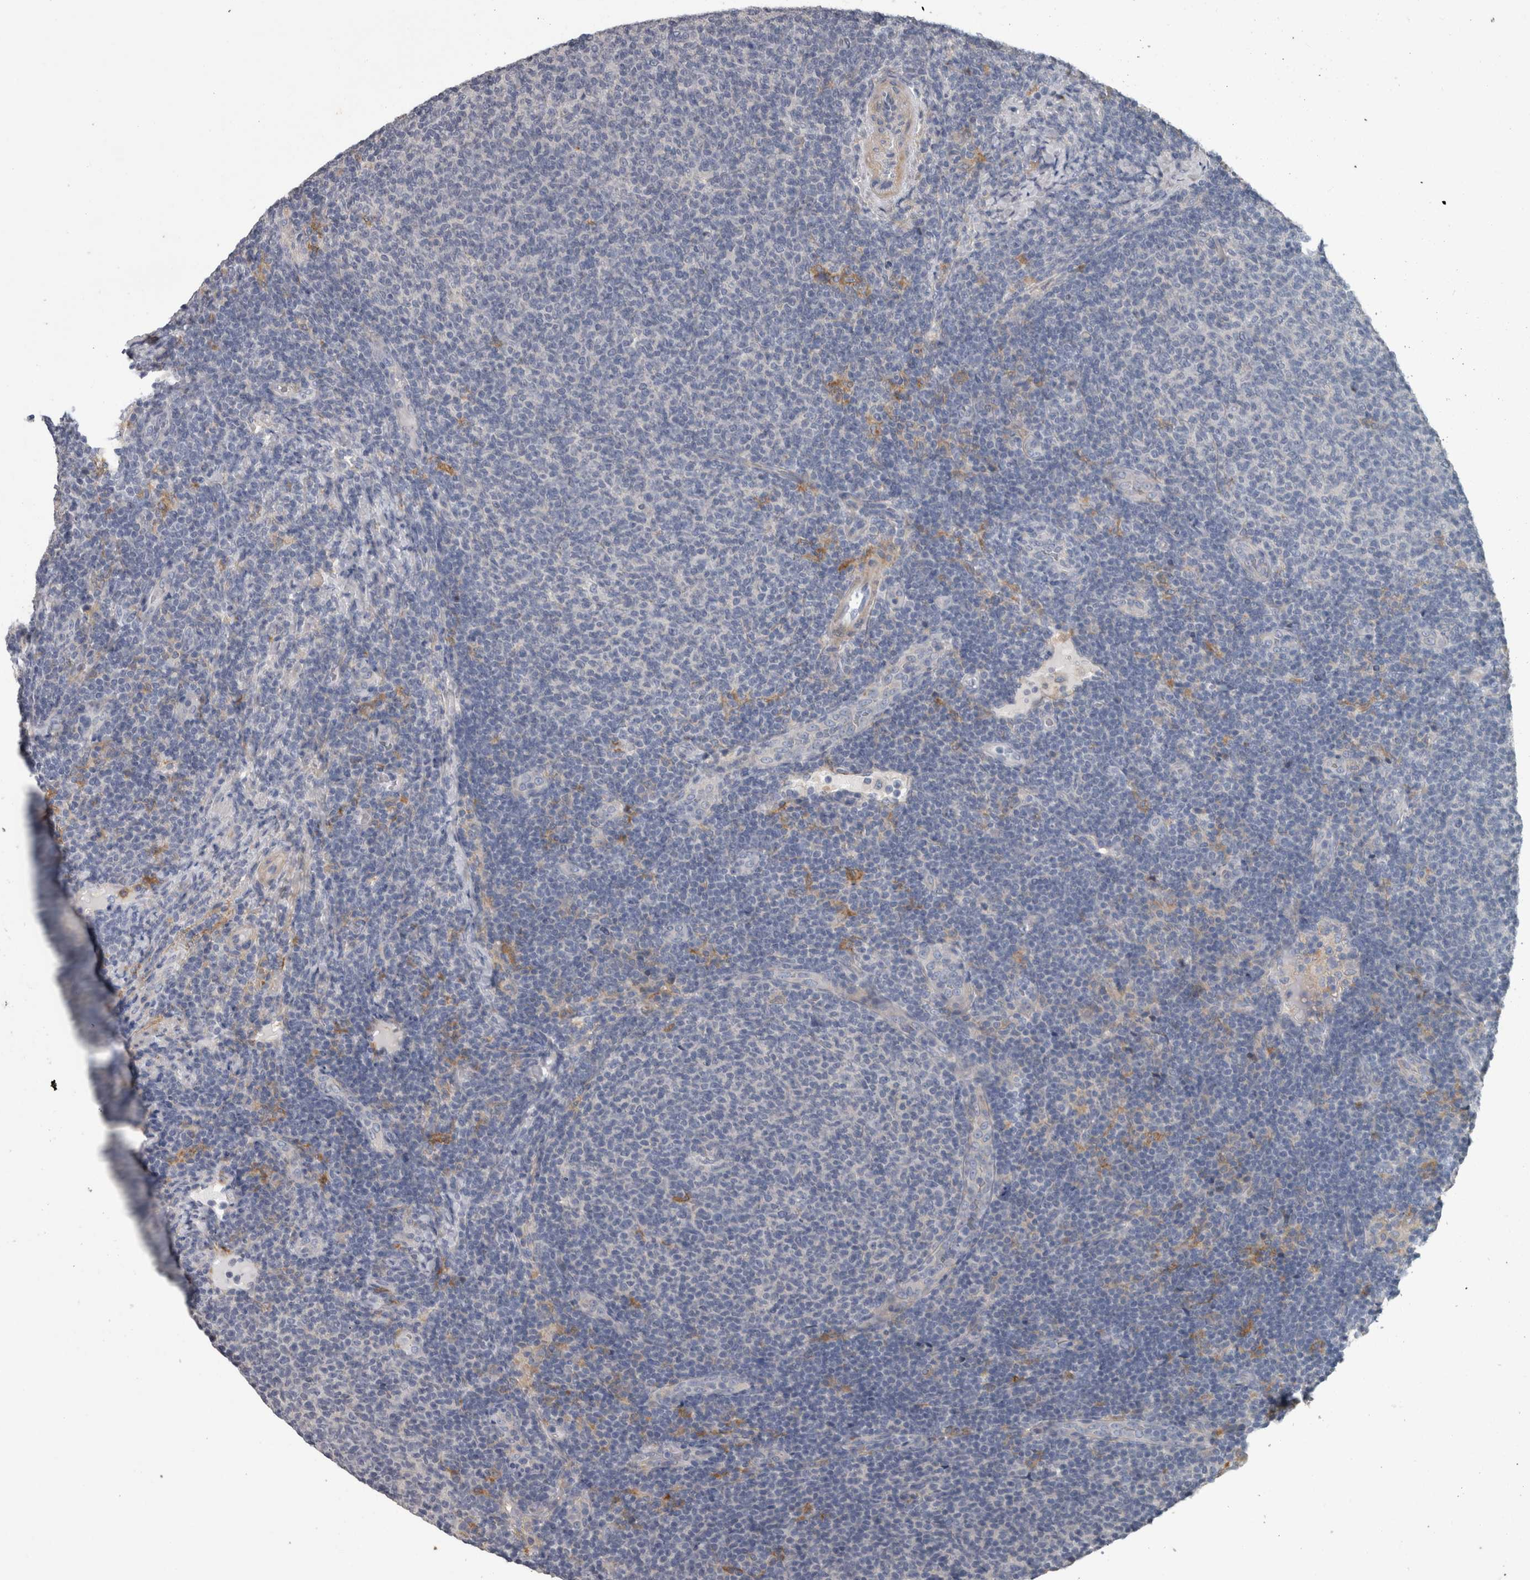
{"staining": {"intensity": "negative", "quantity": "none", "location": "none"}, "tissue": "lymphoma", "cell_type": "Tumor cells", "image_type": "cancer", "snomed": [{"axis": "morphology", "description": "Malignant lymphoma, non-Hodgkin's type, Low grade"}, {"axis": "topography", "description": "Lymph node"}], "caption": "This is a photomicrograph of immunohistochemistry (IHC) staining of lymphoma, which shows no staining in tumor cells.", "gene": "EFEMP2", "patient": {"sex": "male", "age": 66}}